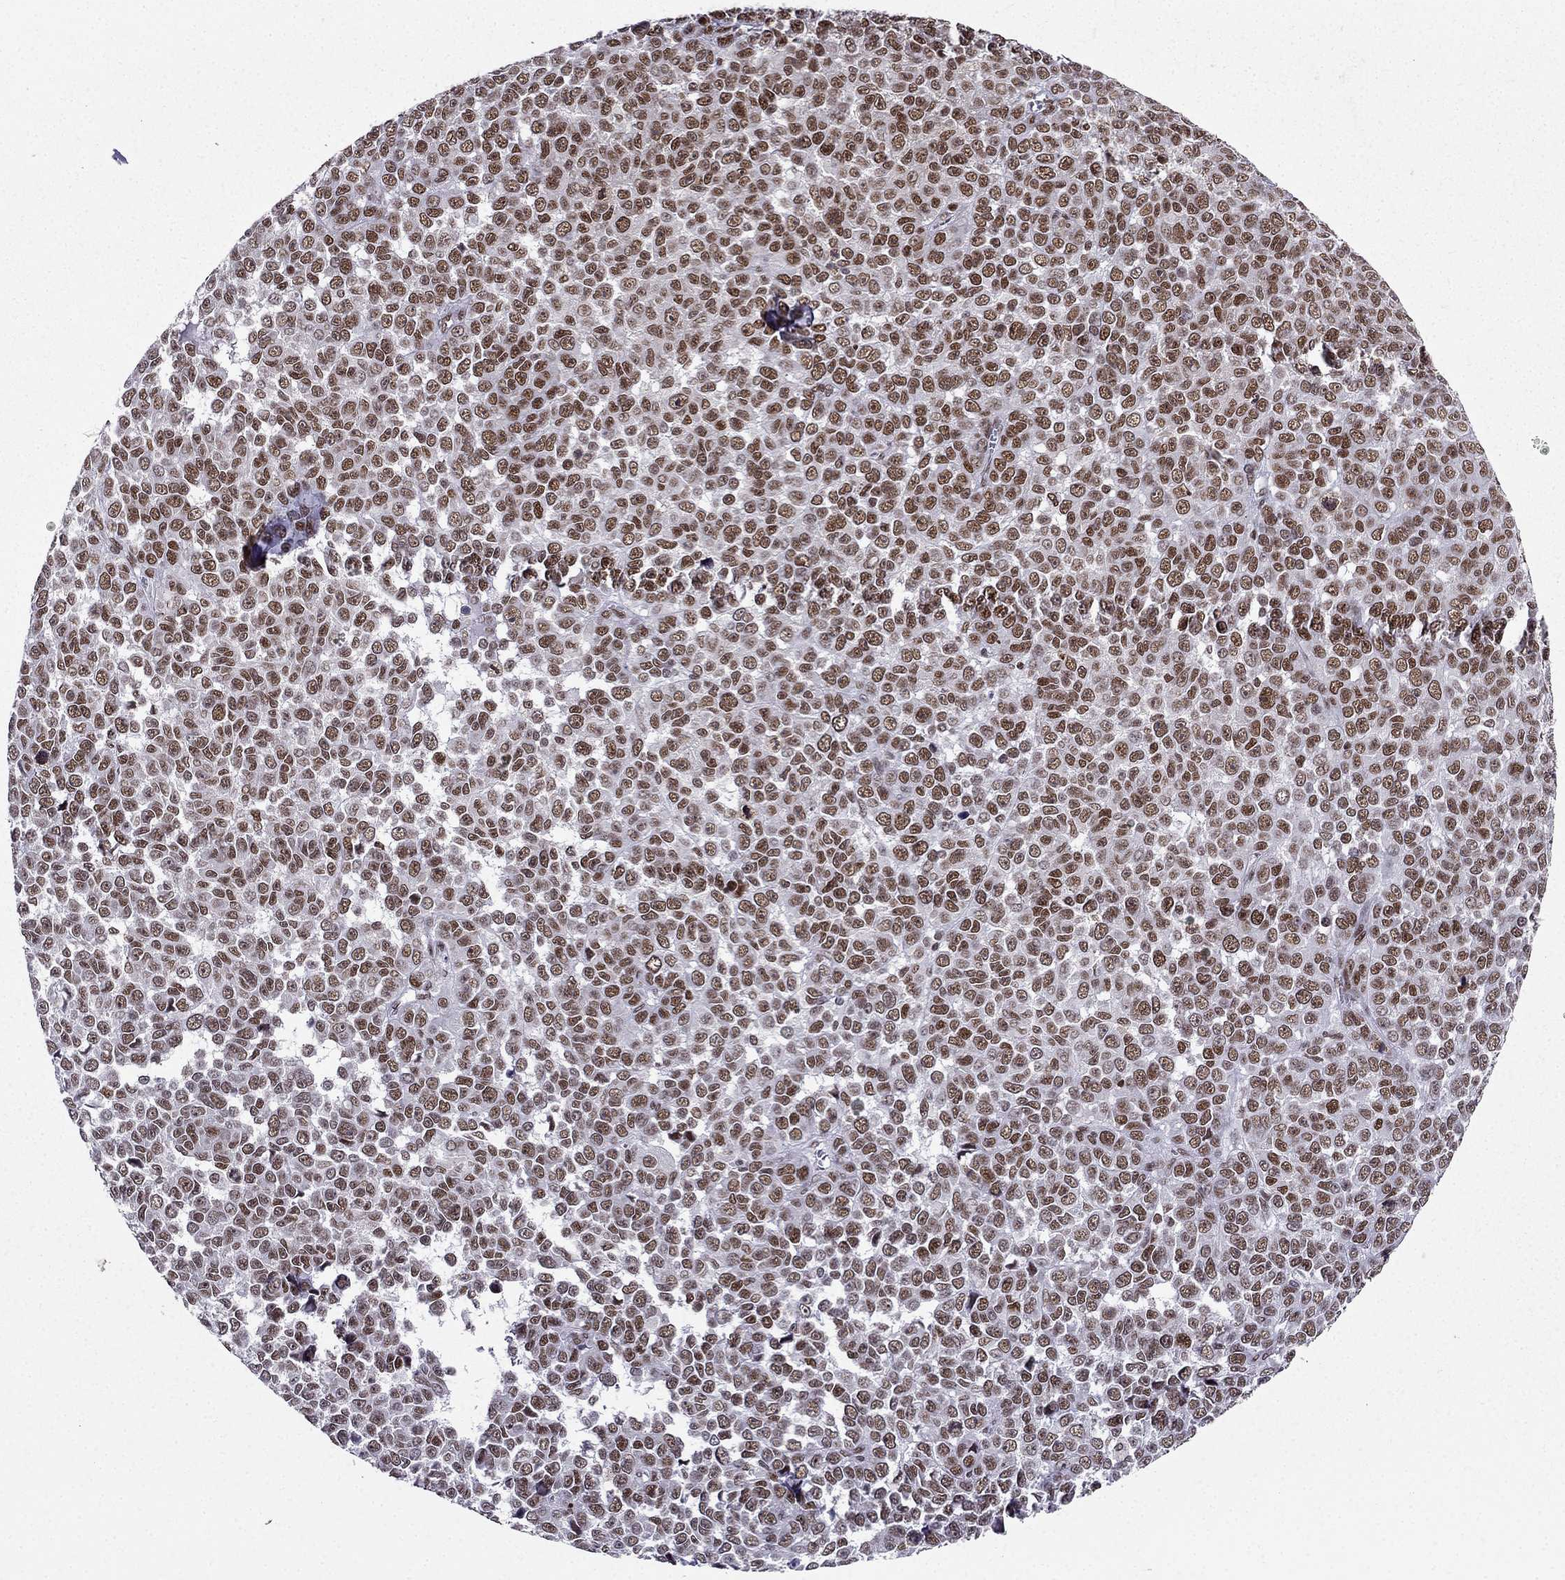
{"staining": {"intensity": "moderate", "quantity": "25%-75%", "location": "nuclear"}, "tissue": "melanoma", "cell_type": "Tumor cells", "image_type": "cancer", "snomed": [{"axis": "morphology", "description": "Malignant melanoma, NOS"}, {"axis": "topography", "description": "Skin"}], "caption": "Malignant melanoma stained with a brown dye demonstrates moderate nuclear positive expression in approximately 25%-75% of tumor cells.", "gene": "ZNF420", "patient": {"sex": "female", "age": 95}}